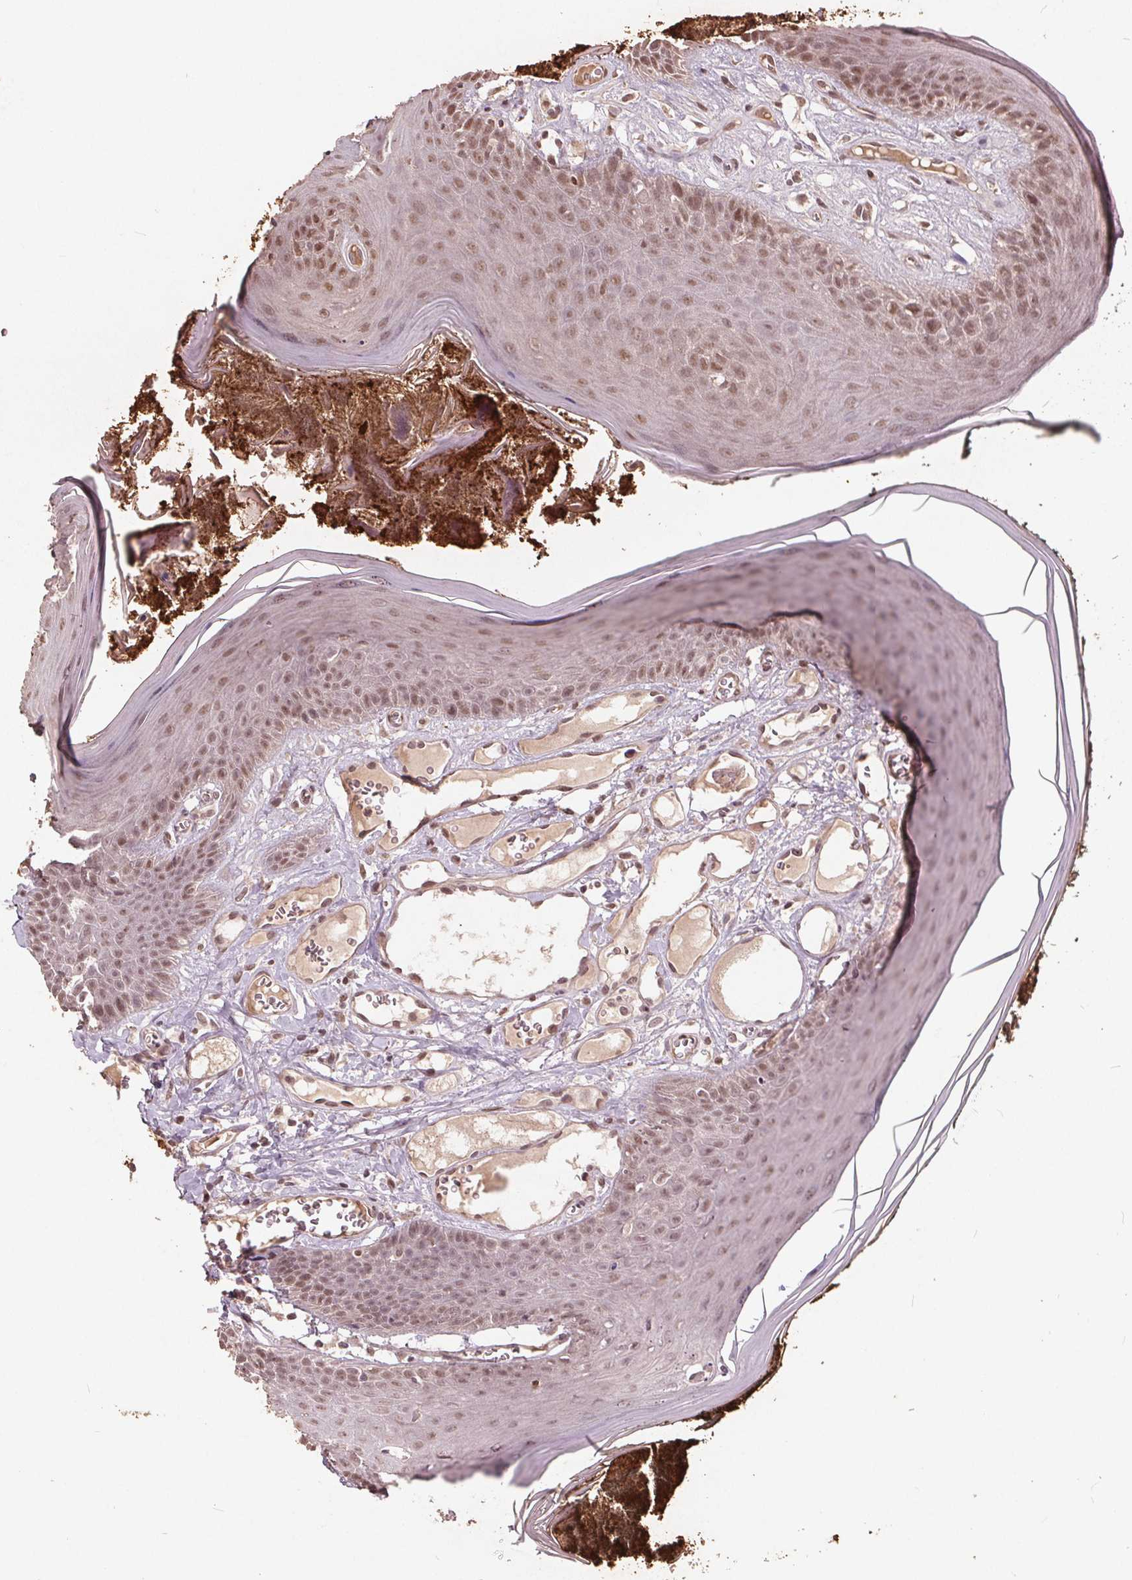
{"staining": {"intensity": "moderate", "quantity": ">75%", "location": "nuclear"}, "tissue": "oral mucosa", "cell_type": "Squamous epithelial cells", "image_type": "normal", "snomed": [{"axis": "morphology", "description": "Normal tissue, NOS"}, {"axis": "topography", "description": "Oral tissue"}], "caption": "Brown immunohistochemical staining in unremarkable oral mucosa reveals moderate nuclear expression in approximately >75% of squamous epithelial cells. (DAB (3,3'-diaminobenzidine) IHC with brightfield microscopy, high magnification).", "gene": "DNMT3B", "patient": {"sex": "male", "age": 9}}